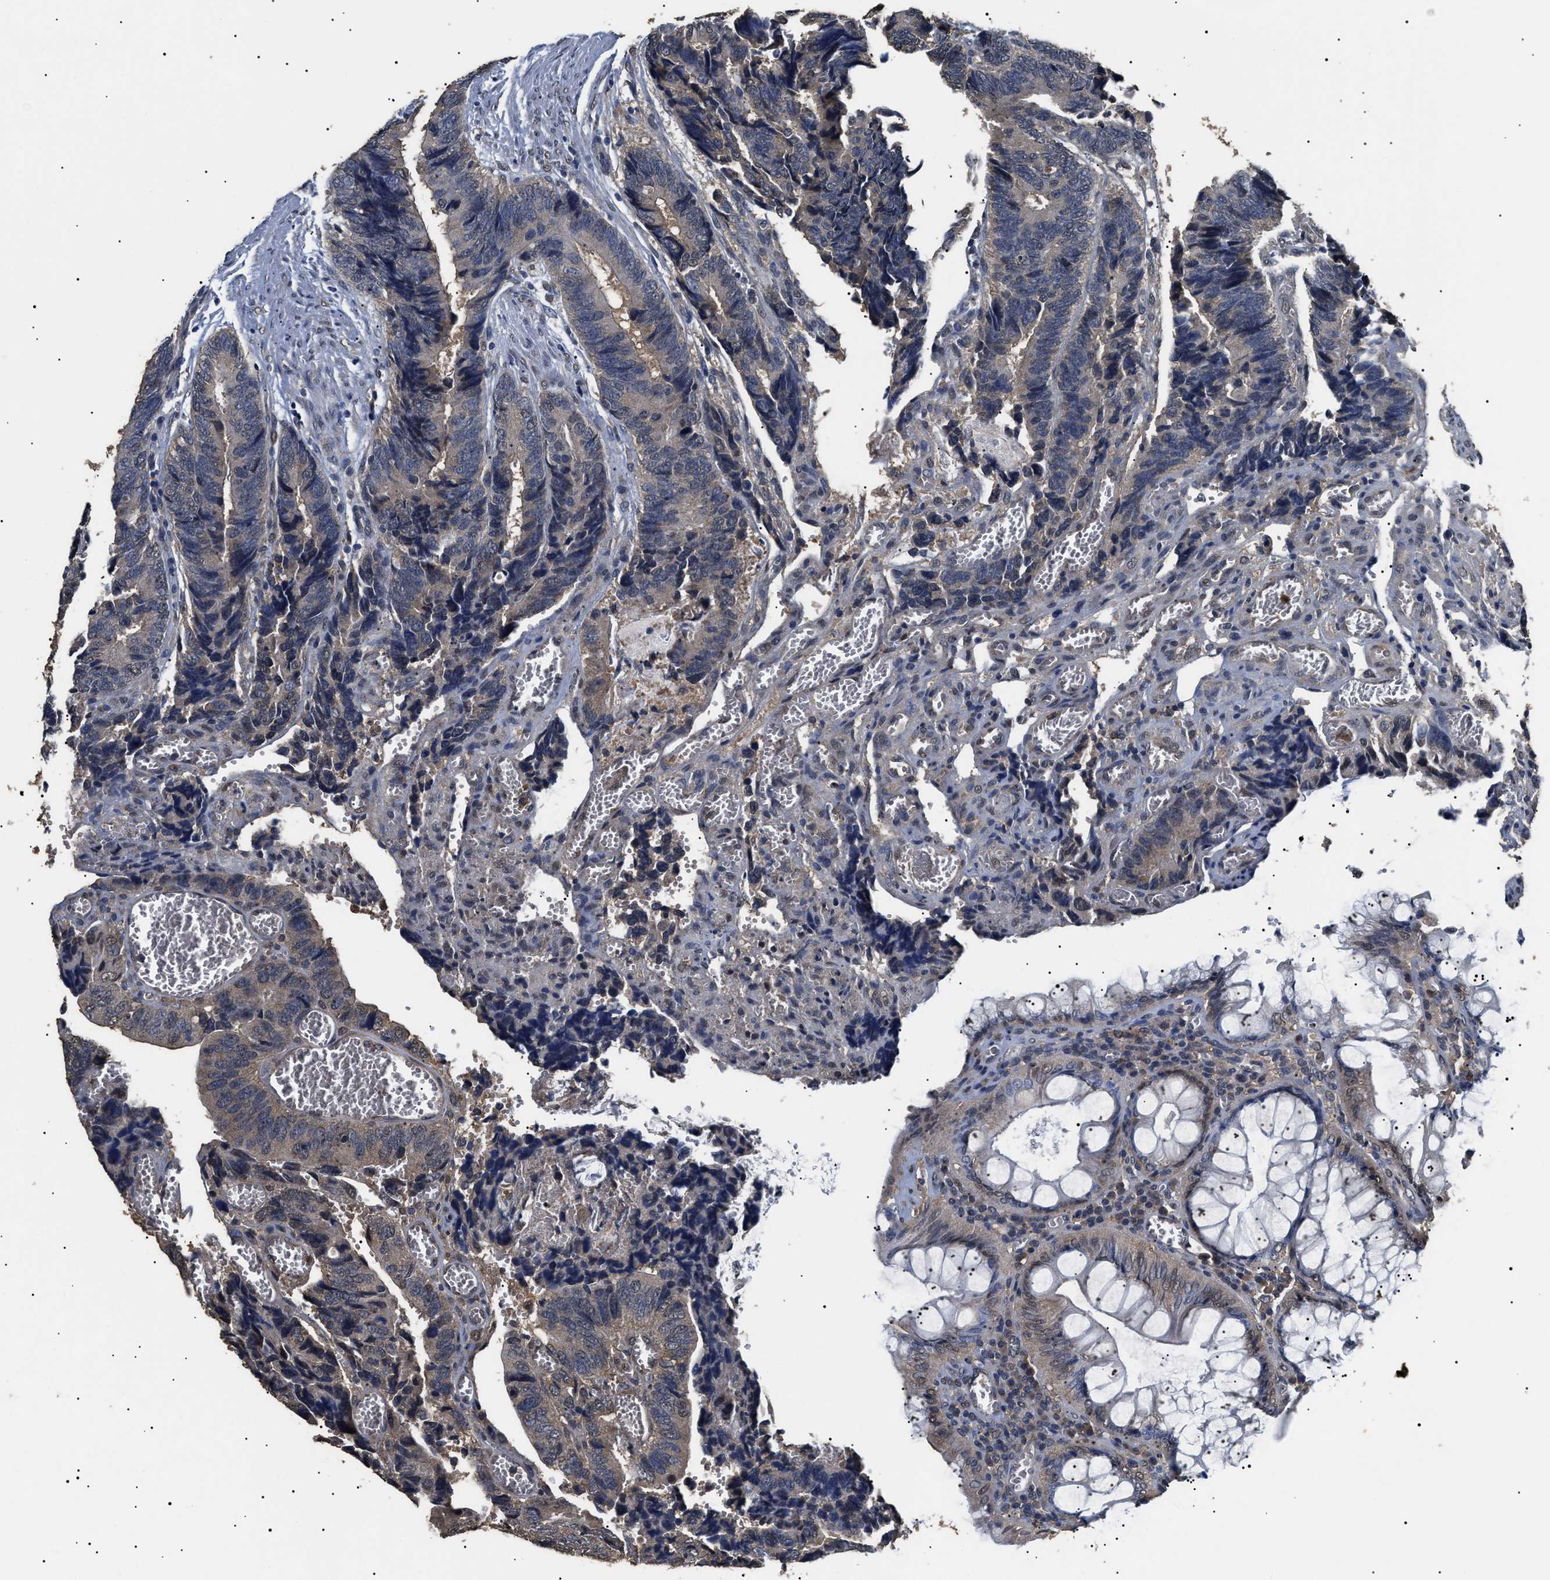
{"staining": {"intensity": "weak", "quantity": "<25%", "location": "cytoplasmic/membranous,nuclear"}, "tissue": "colorectal cancer", "cell_type": "Tumor cells", "image_type": "cancer", "snomed": [{"axis": "morphology", "description": "Adenocarcinoma, NOS"}, {"axis": "topography", "description": "Colon"}], "caption": "High magnification brightfield microscopy of colorectal cancer (adenocarcinoma) stained with DAB (3,3'-diaminobenzidine) (brown) and counterstained with hematoxylin (blue): tumor cells show no significant expression.", "gene": "PSMD8", "patient": {"sex": "male", "age": 72}}